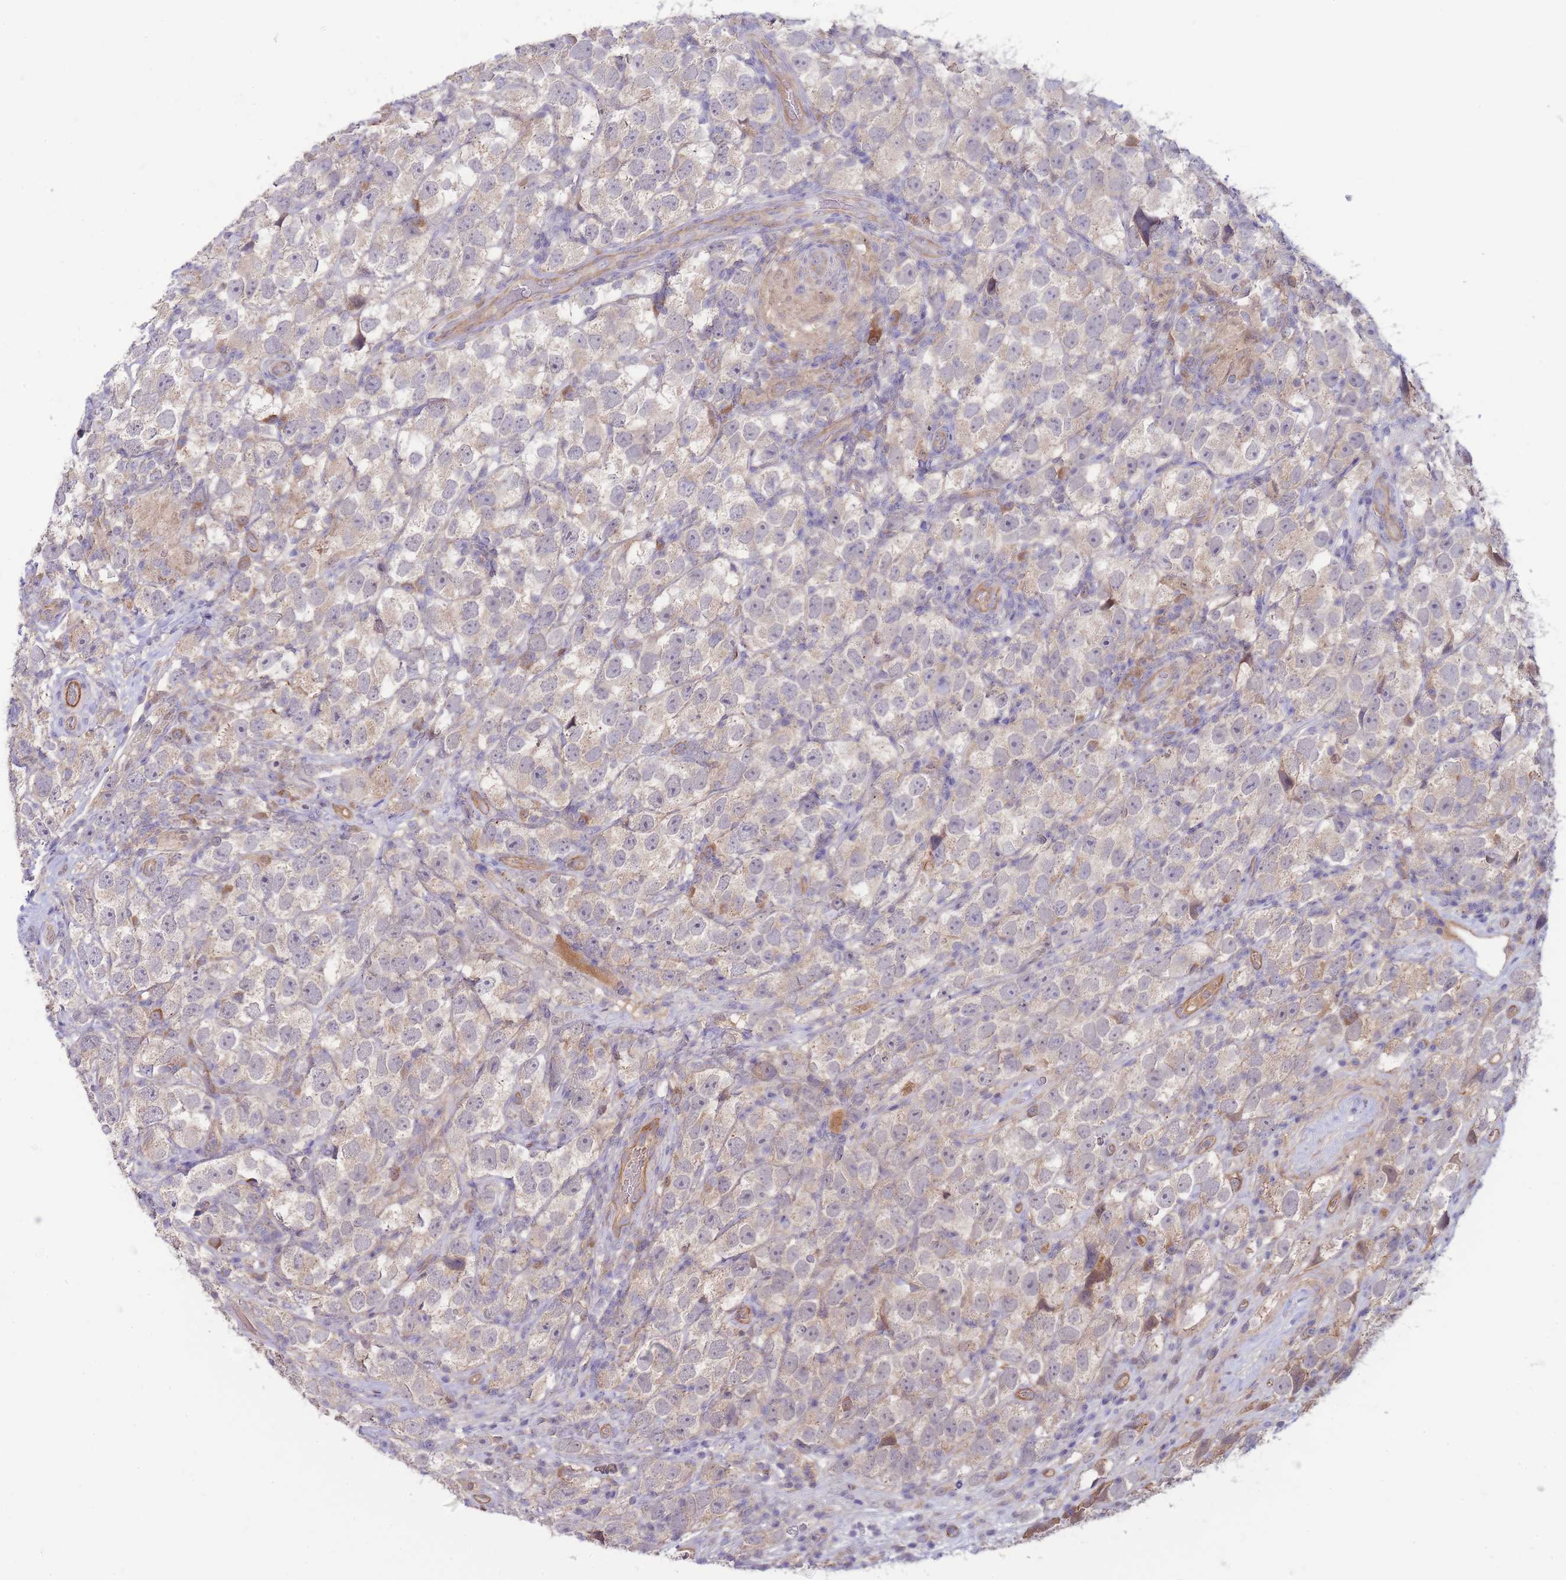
{"staining": {"intensity": "weak", "quantity": "<25%", "location": "cytoplasmic/membranous"}, "tissue": "testis cancer", "cell_type": "Tumor cells", "image_type": "cancer", "snomed": [{"axis": "morphology", "description": "Seminoma, NOS"}, {"axis": "topography", "description": "Testis"}], "caption": "This is an immunohistochemistry histopathology image of seminoma (testis). There is no positivity in tumor cells.", "gene": "NDUFAF5", "patient": {"sex": "male", "age": 26}}